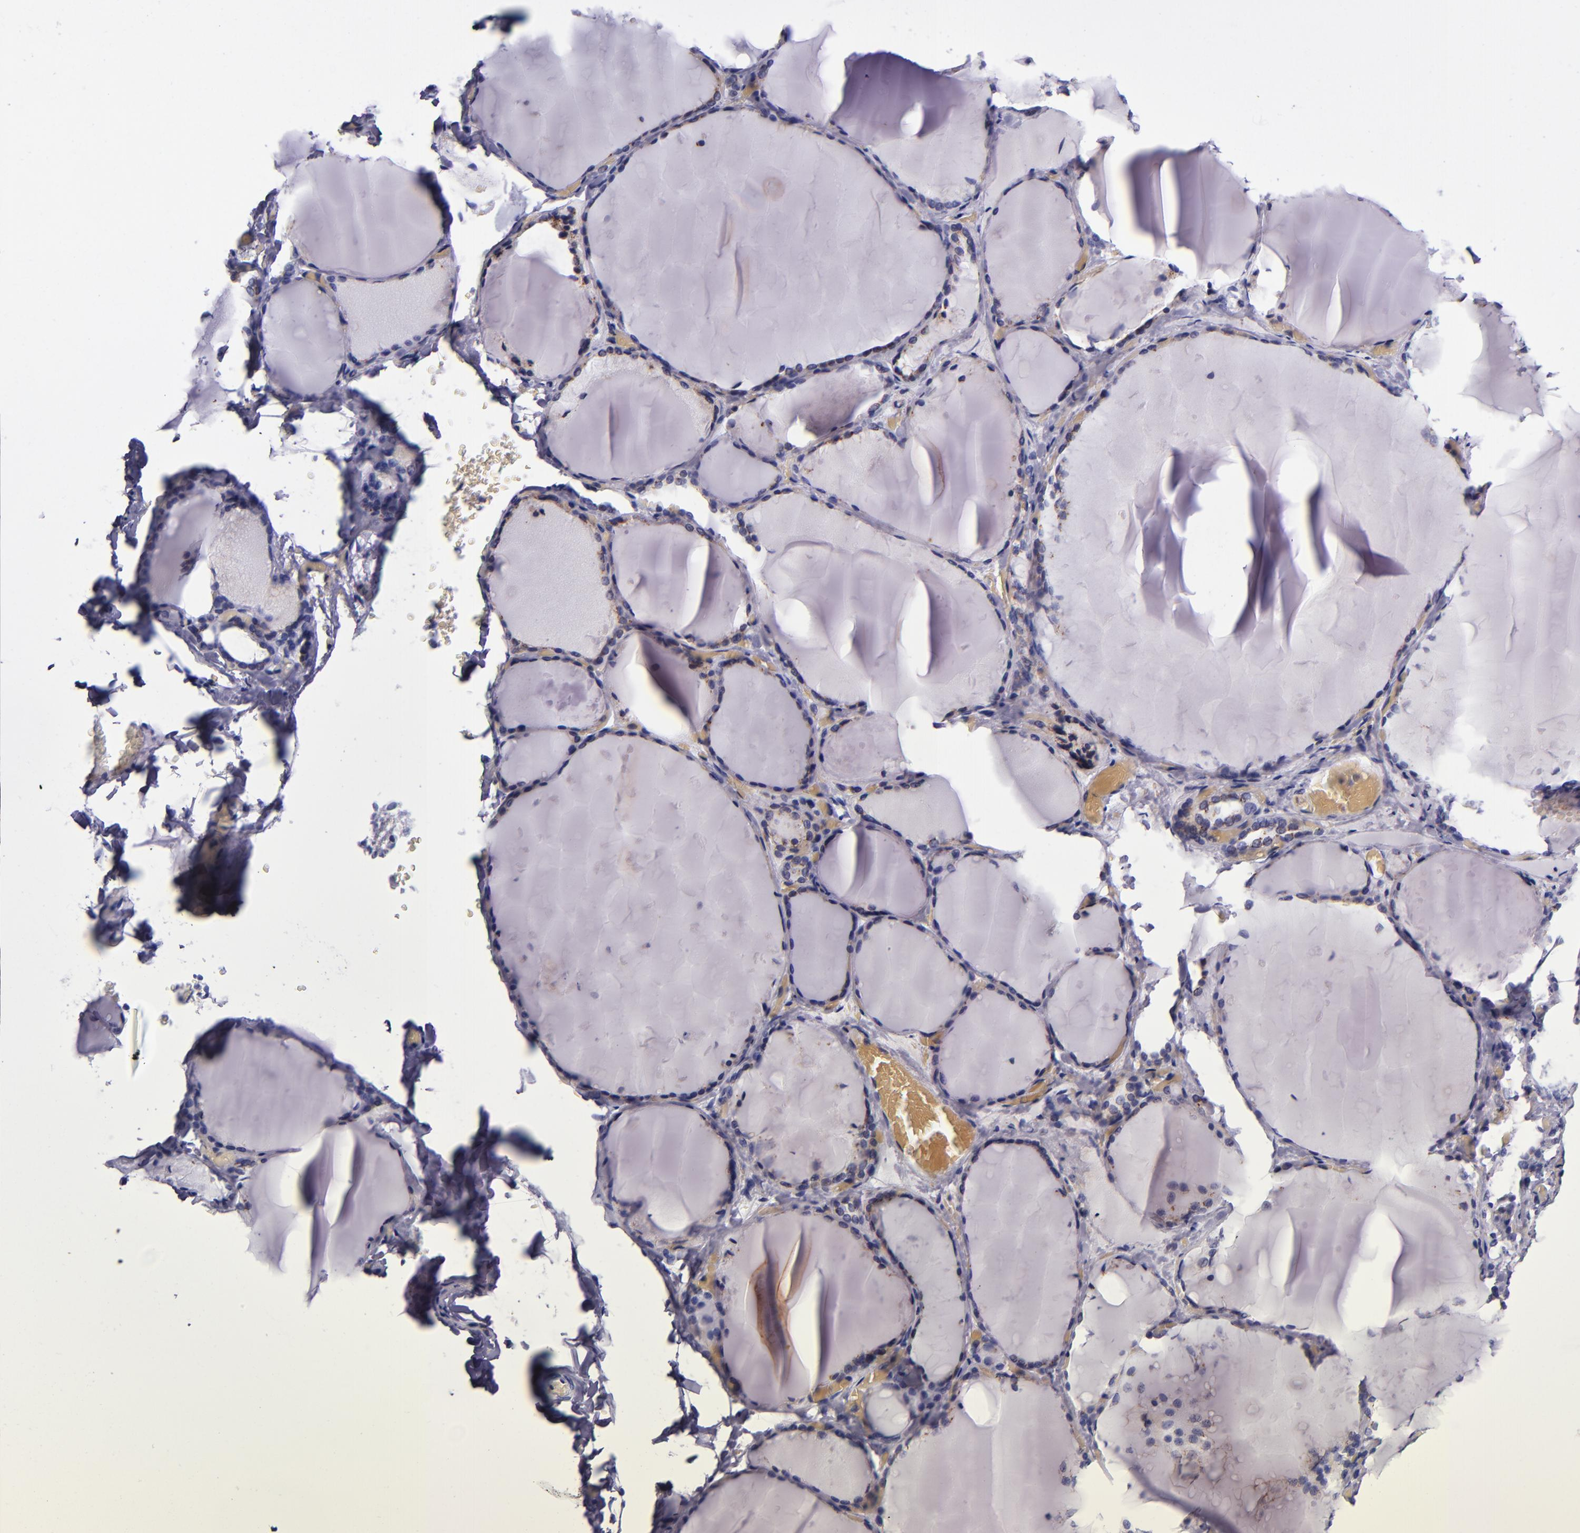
{"staining": {"intensity": "strong", "quantity": ">75%", "location": "cytoplasmic/membranous"}, "tissue": "thyroid gland", "cell_type": "Glandular cells", "image_type": "normal", "snomed": [{"axis": "morphology", "description": "Normal tissue, NOS"}, {"axis": "topography", "description": "Thyroid gland"}], "caption": "The micrograph shows immunohistochemical staining of normal thyroid gland. There is strong cytoplasmic/membranous staining is appreciated in about >75% of glandular cells.", "gene": "RAB41", "patient": {"sex": "female", "age": 22}}